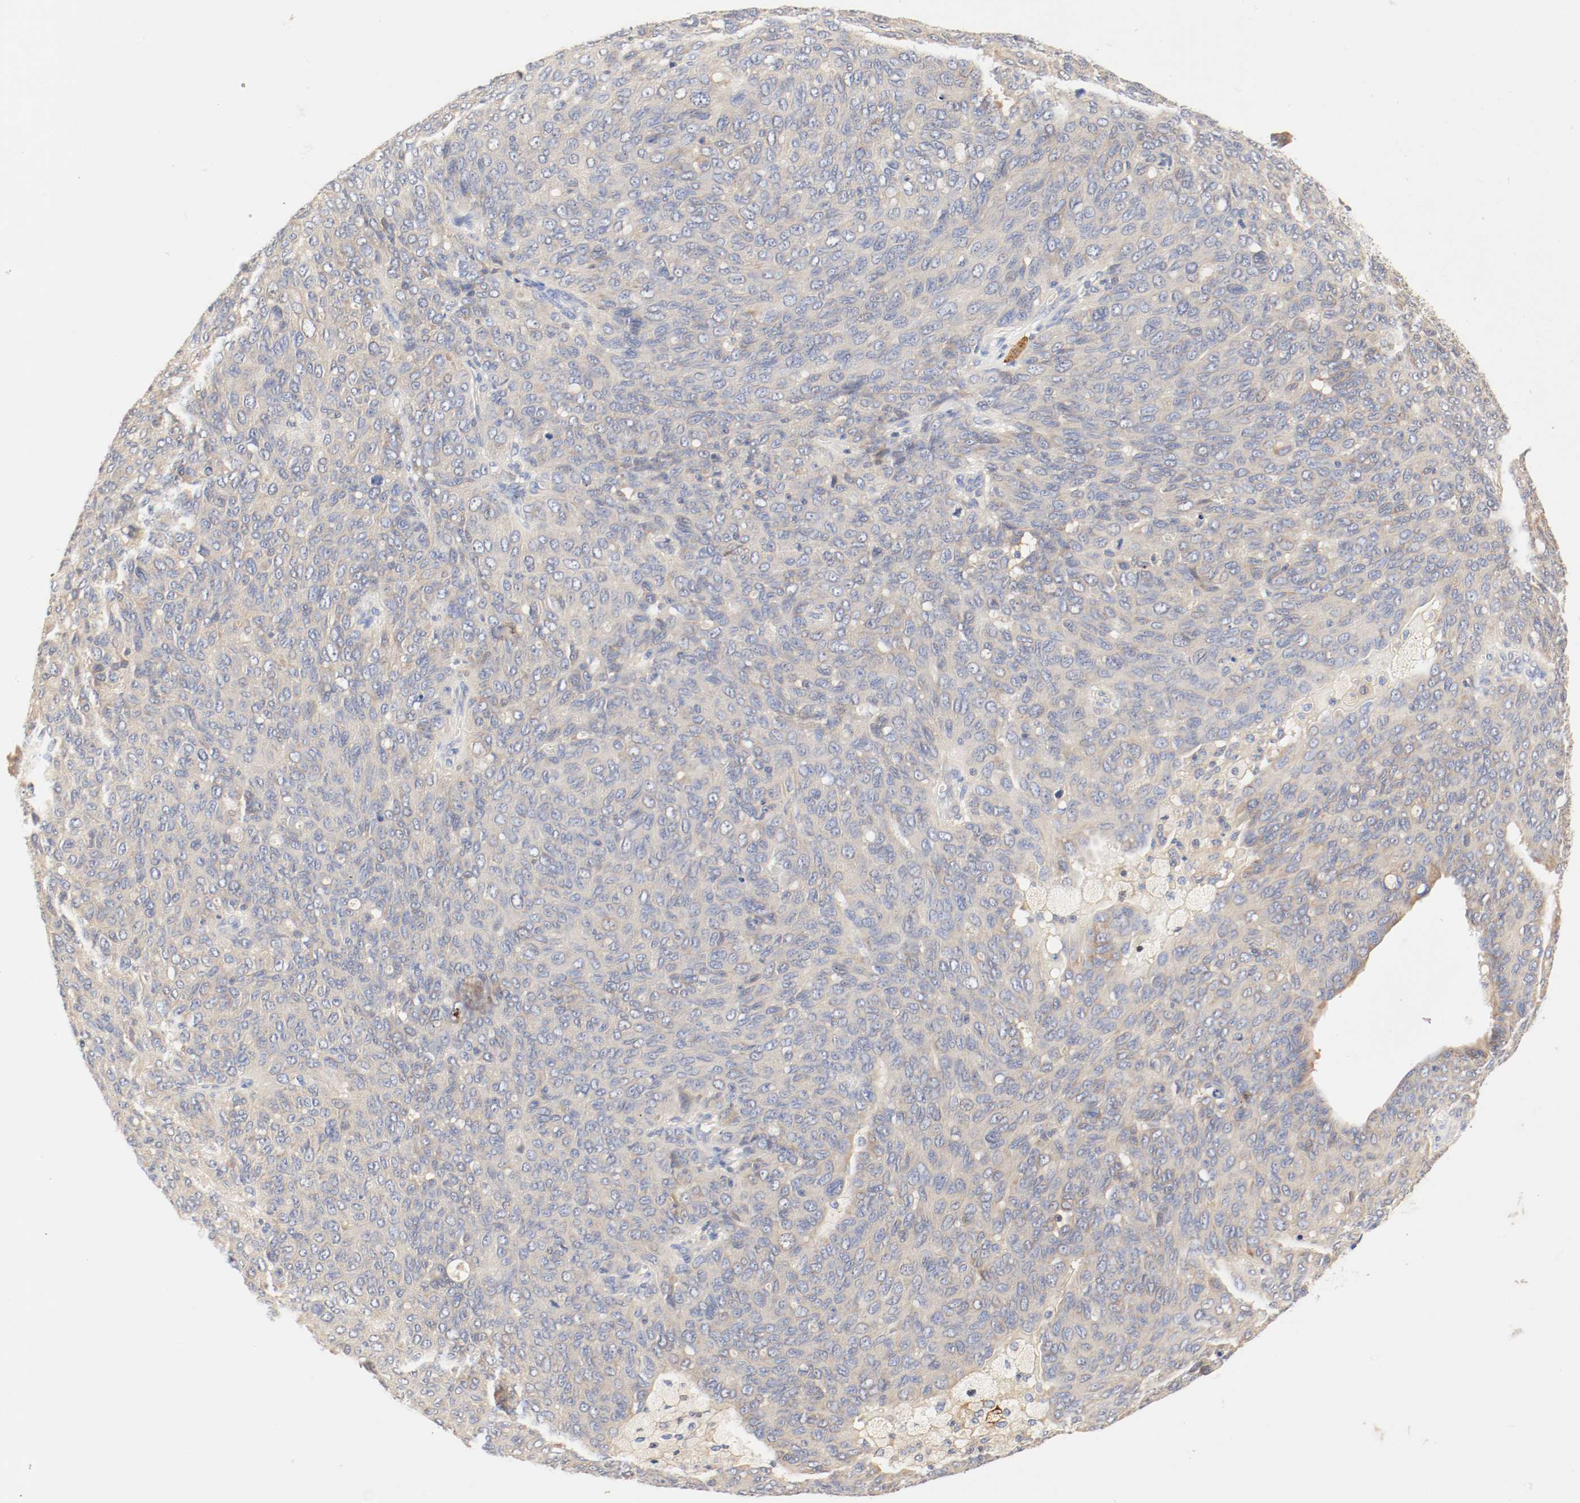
{"staining": {"intensity": "moderate", "quantity": "25%-75%", "location": "cytoplasmic/membranous"}, "tissue": "ovarian cancer", "cell_type": "Tumor cells", "image_type": "cancer", "snomed": [{"axis": "morphology", "description": "Carcinoma, endometroid"}, {"axis": "topography", "description": "Ovary"}], "caption": "IHC (DAB (3,3'-diaminobenzidine)) staining of endometroid carcinoma (ovarian) exhibits moderate cytoplasmic/membranous protein expression in approximately 25%-75% of tumor cells.", "gene": "GIT1", "patient": {"sex": "female", "age": 60}}